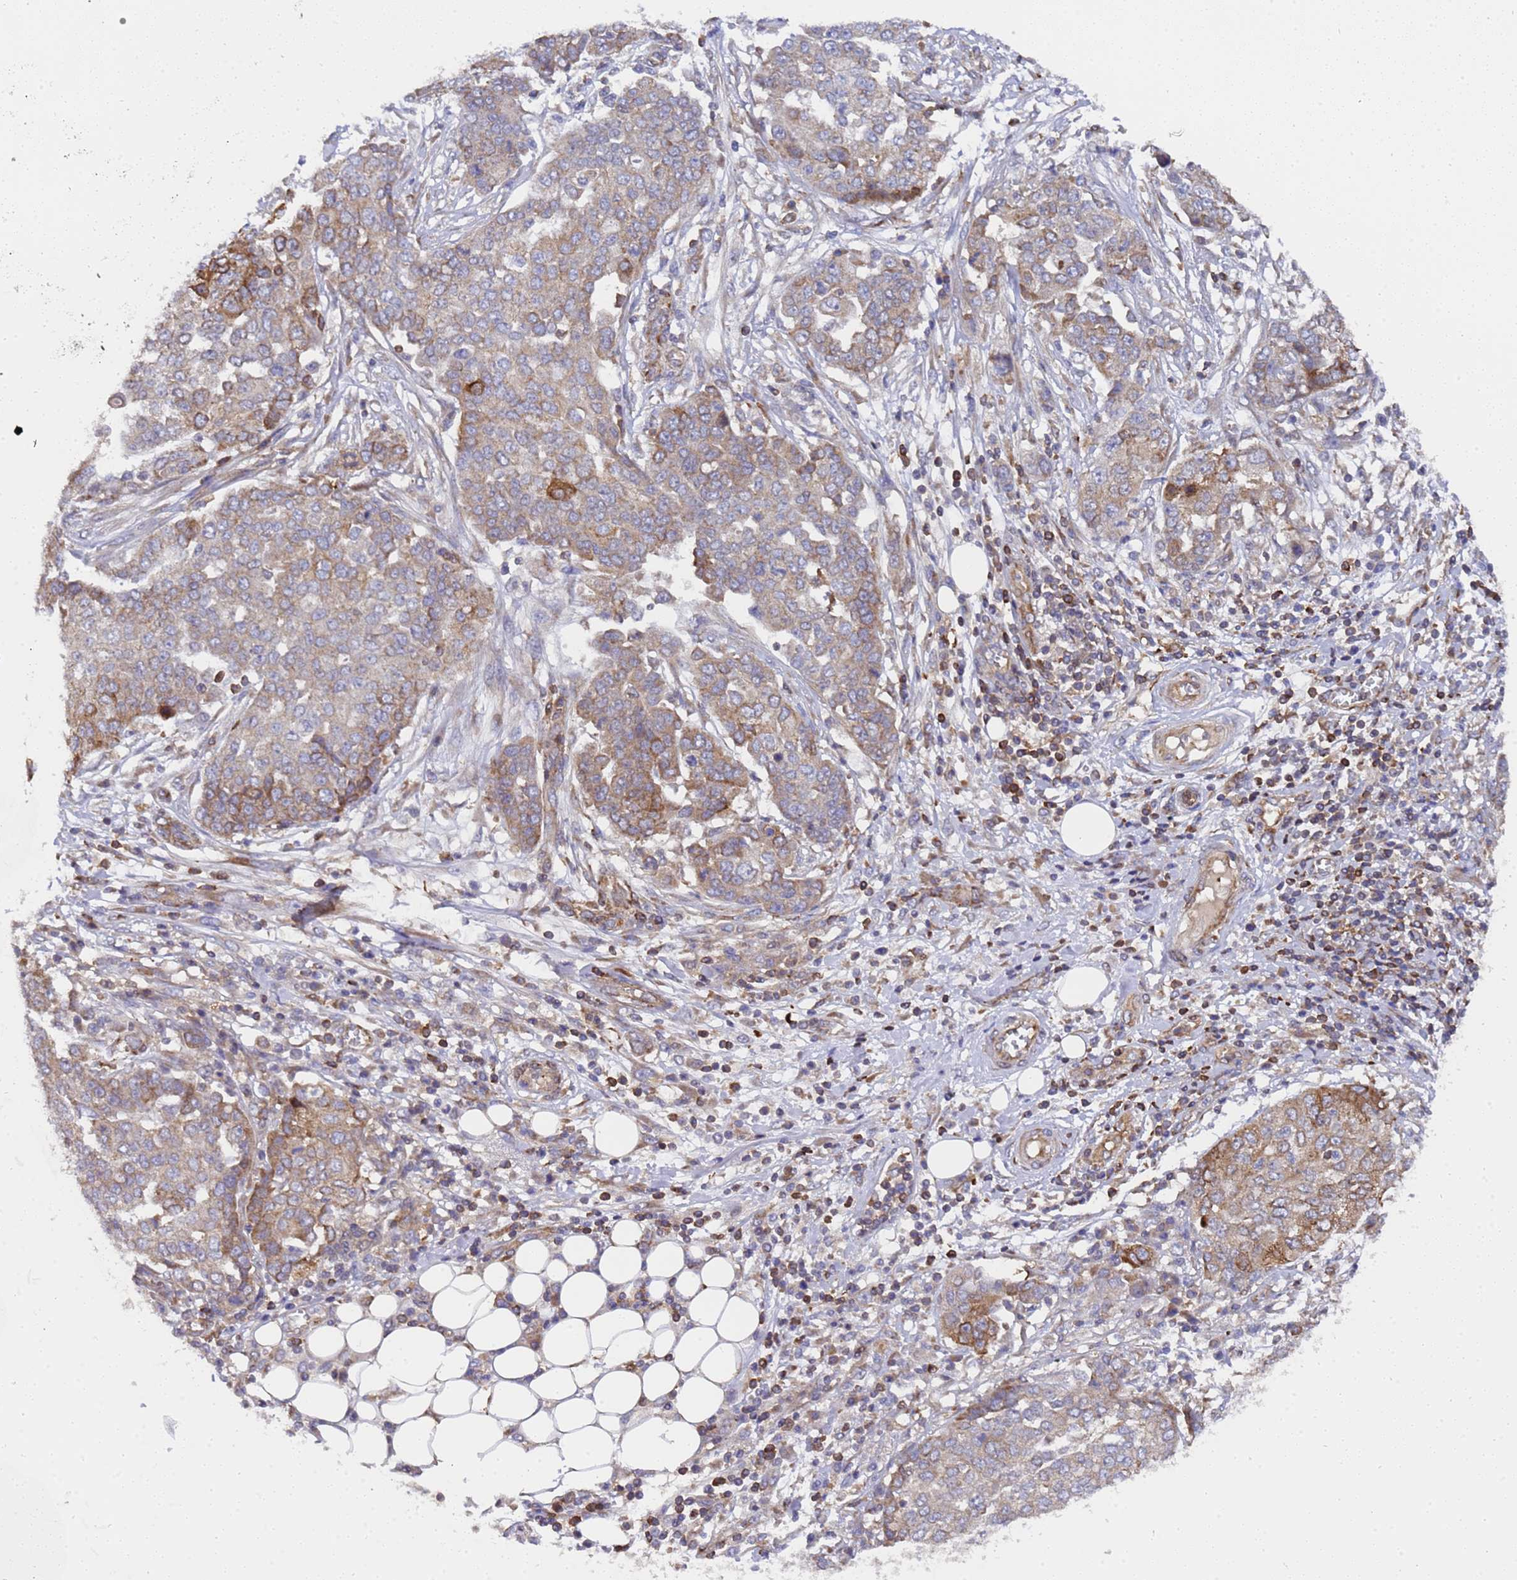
{"staining": {"intensity": "moderate", "quantity": "25%-75%", "location": "cytoplasmic/membranous"}, "tissue": "ovarian cancer", "cell_type": "Tumor cells", "image_type": "cancer", "snomed": [{"axis": "morphology", "description": "Cystadenocarcinoma, serous, NOS"}, {"axis": "topography", "description": "Soft tissue"}, {"axis": "topography", "description": "Ovary"}], "caption": "Serous cystadenocarcinoma (ovarian) stained with immunohistochemistry displays moderate cytoplasmic/membranous staining in approximately 25%-75% of tumor cells. The protein of interest is stained brown, and the nuclei are stained in blue (DAB (3,3'-diaminobenzidine) IHC with brightfield microscopy, high magnification).", "gene": "MOCS1", "patient": {"sex": "female", "age": 57}}